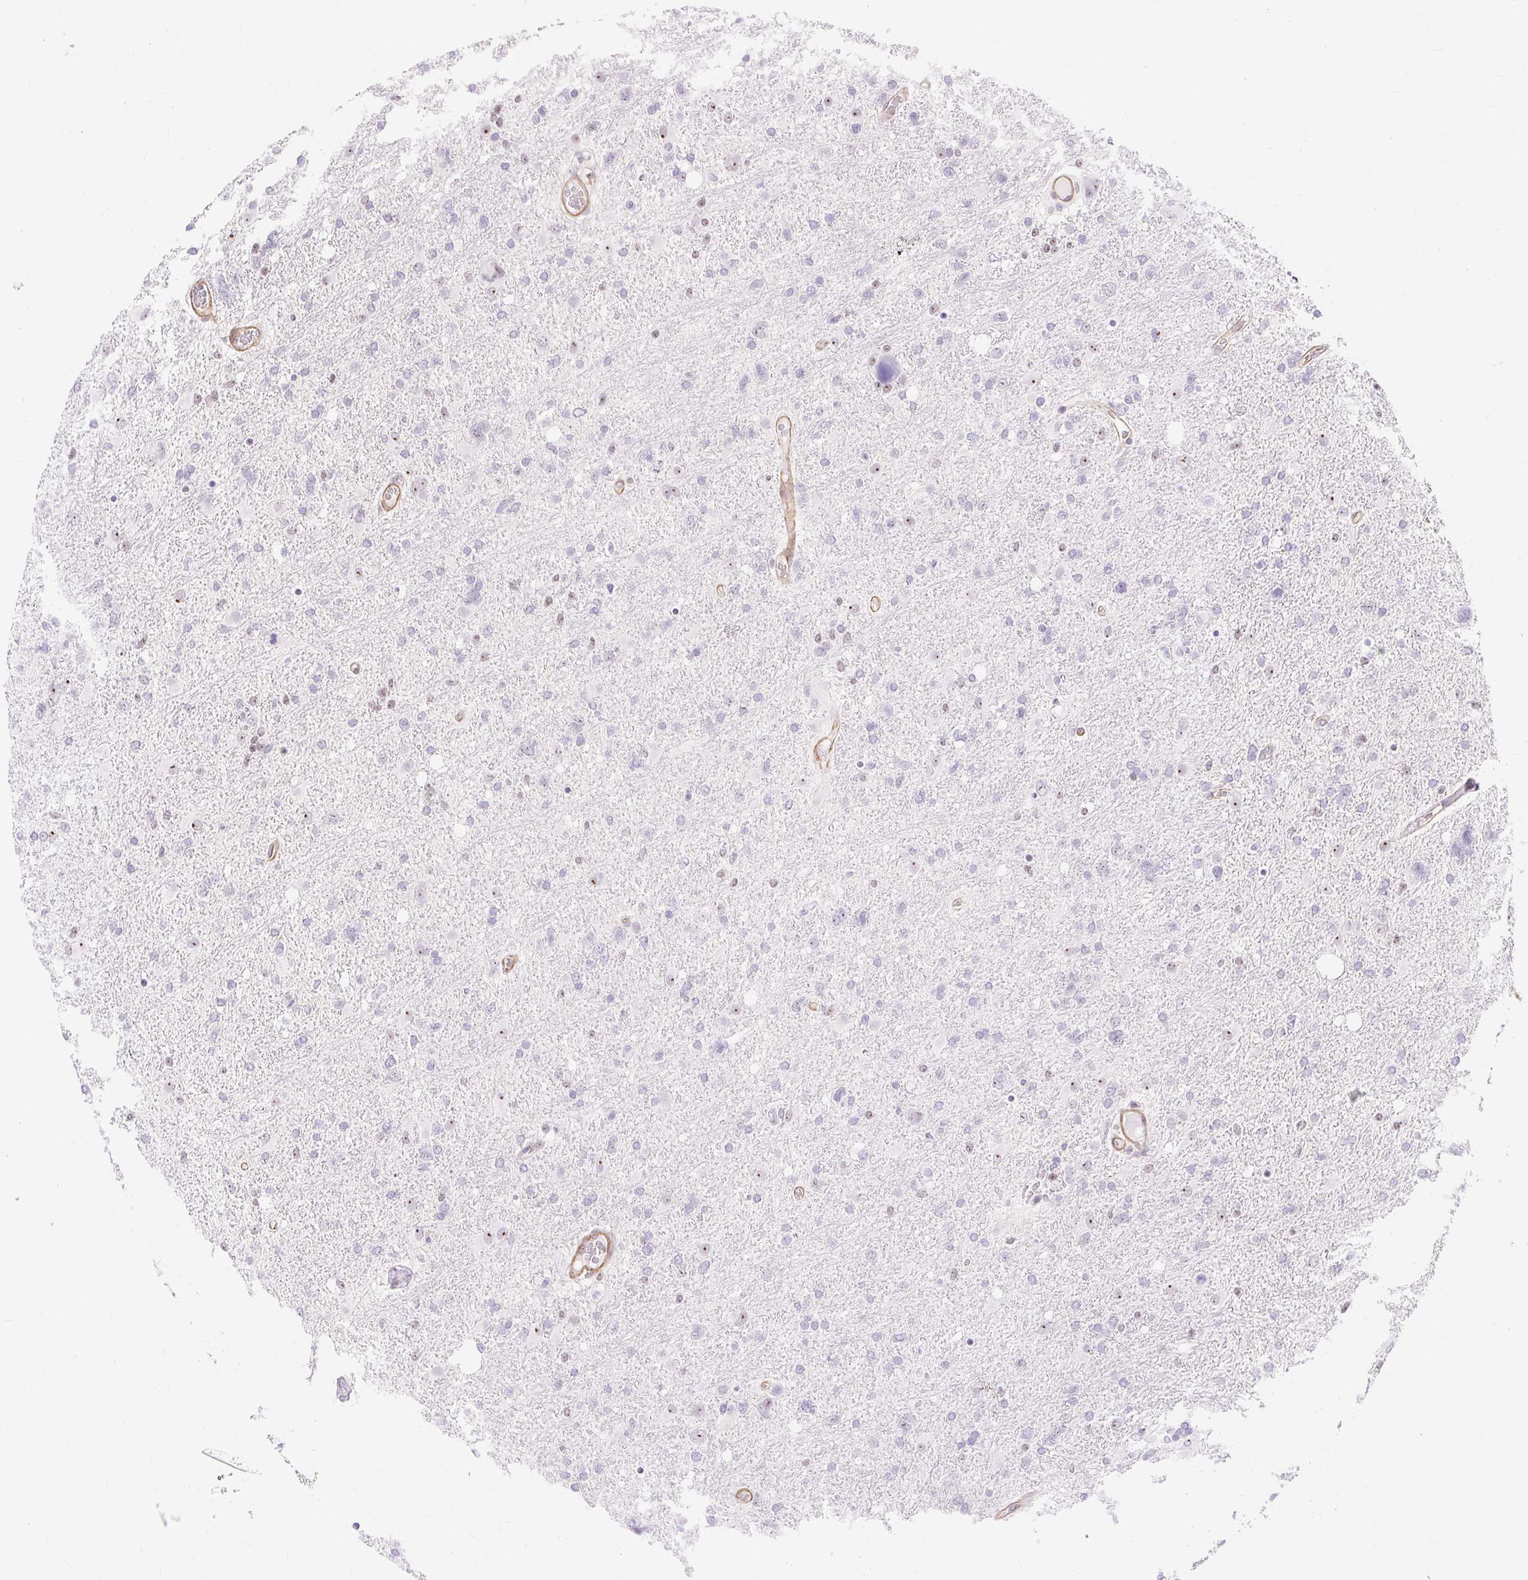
{"staining": {"intensity": "negative", "quantity": "none", "location": "none"}, "tissue": "glioma", "cell_type": "Tumor cells", "image_type": "cancer", "snomed": [{"axis": "morphology", "description": "Glioma, malignant, High grade"}, {"axis": "topography", "description": "Brain"}], "caption": "The IHC micrograph has no significant expression in tumor cells of malignant high-grade glioma tissue.", "gene": "OBP2A", "patient": {"sex": "male", "age": 61}}